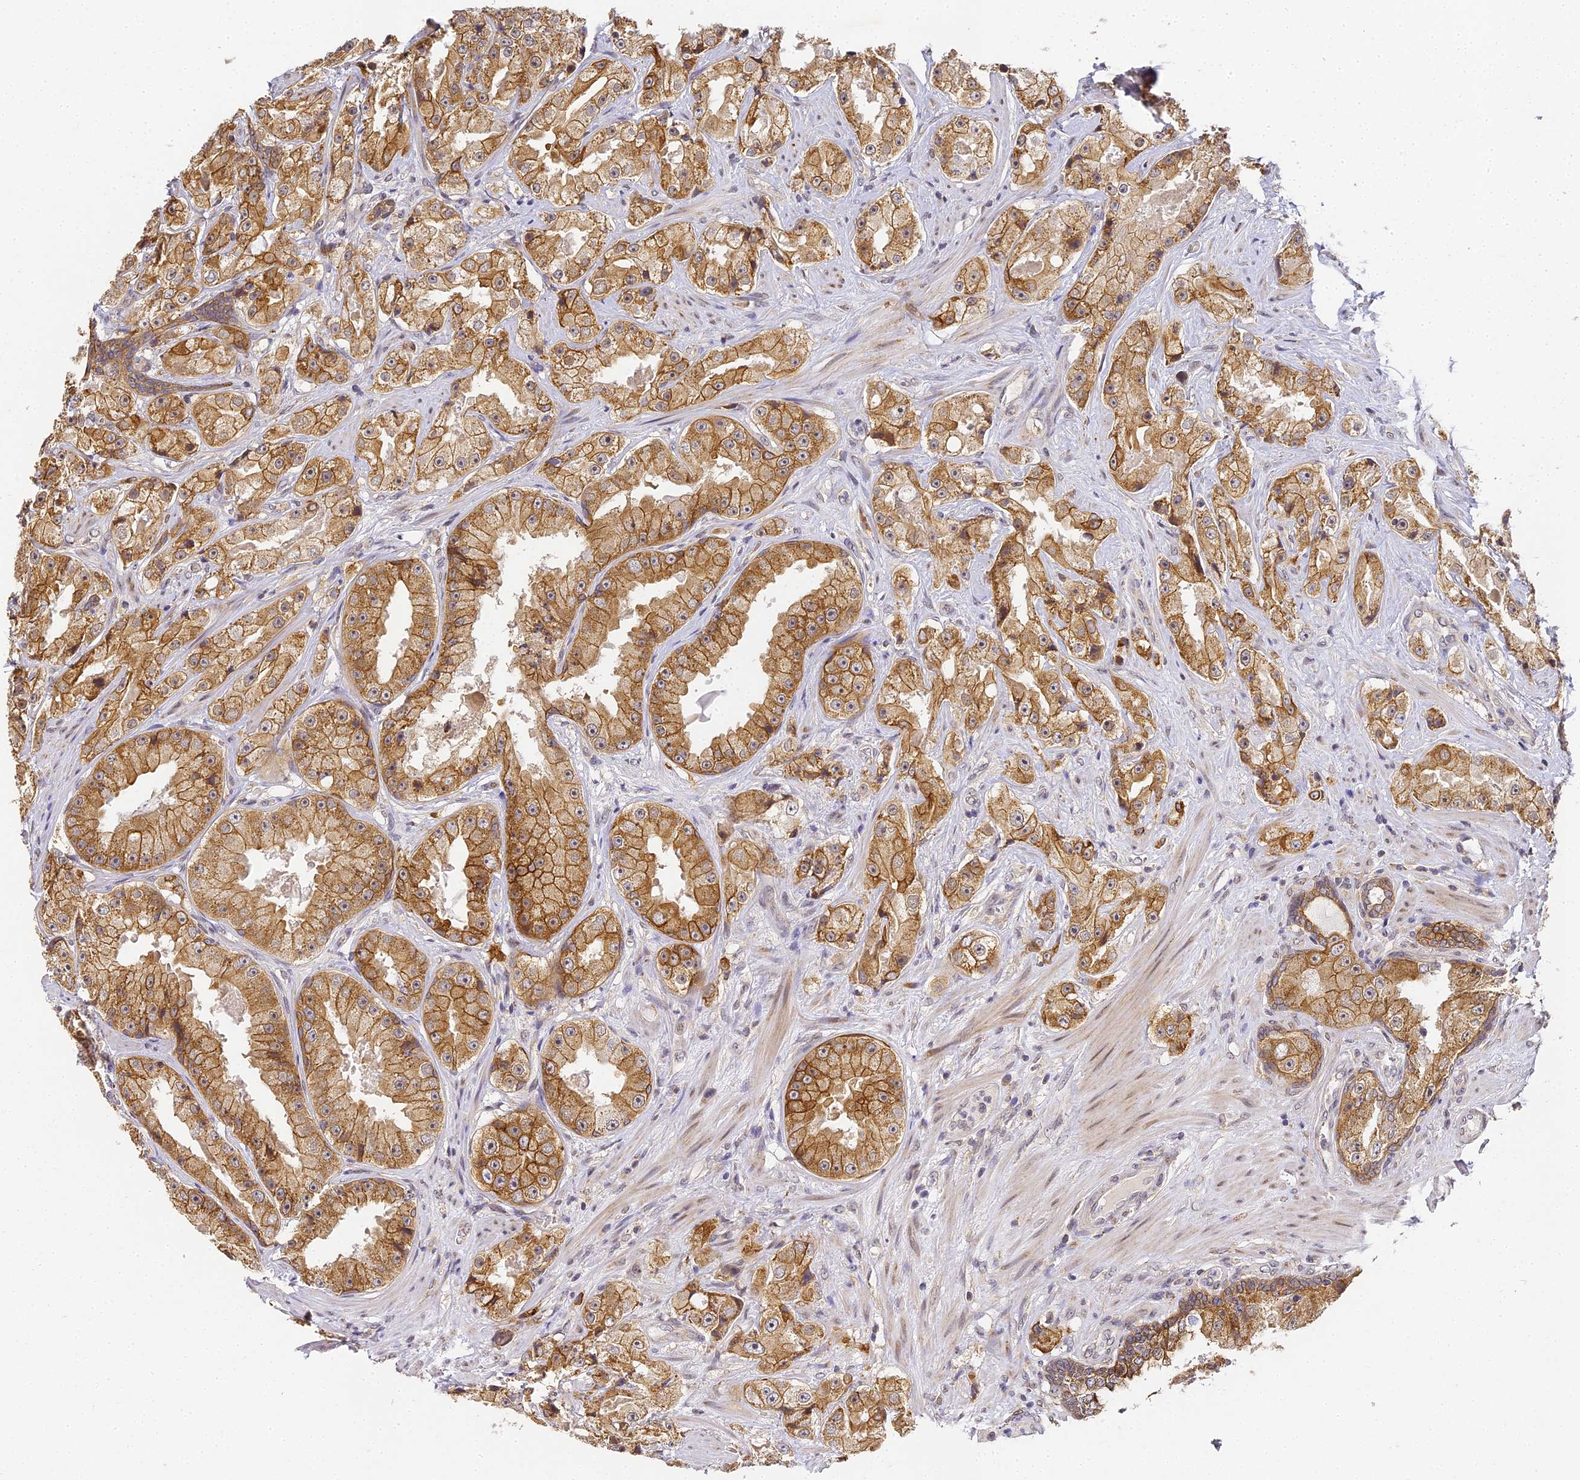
{"staining": {"intensity": "moderate", "quantity": ">75%", "location": "cytoplasmic/membranous"}, "tissue": "prostate cancer", "cell_type": "Tumor cells", "image_type": "cancer", "snomed": [{"axis": "morphology", "description": "Adenocarcinoma, High grade"}, {"axis": "topography", "description": "Prostate"}], "caption": "Prostate high-grade adenocarcinoma stained with DAB immunohistochemistry (IHC) reveals medium levels of moderate cytoplasmic/membranous expression in approximately >75% of tumor cells.", "gene": "DNAAF10", "patient": {"sex": "male", "age": 73}}